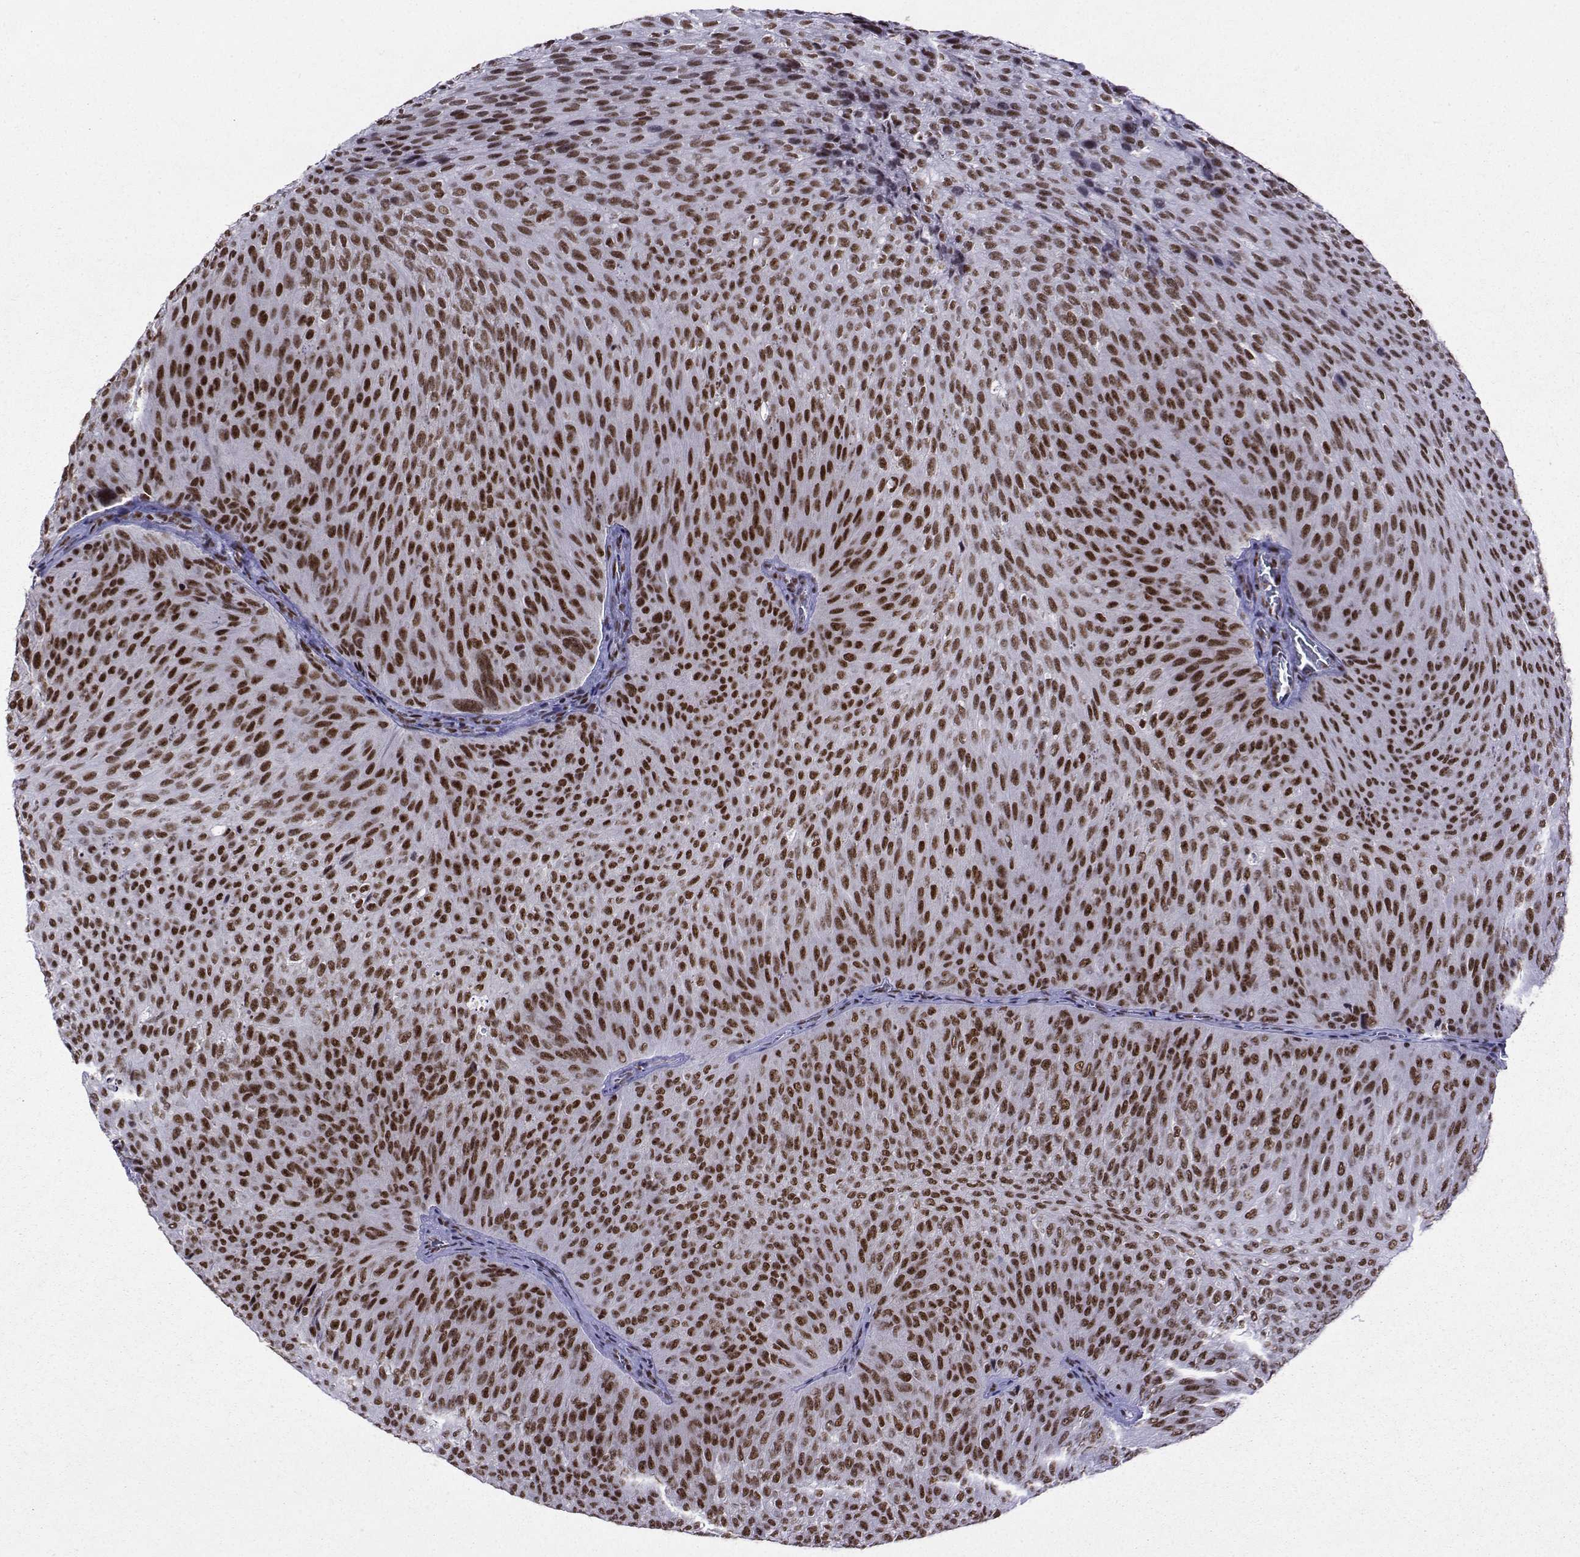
{"staining": {"intensity": "moderate", "quantity": ">75%", "location": "nuclear"}, "tissue": "urothelial cancer", "cell_type": "Tumor cells", "image_type": "cancer", "snomed": [{"axis": "morphology", "description": "Urothelial carcinoma, Low grade"}, {"axis": "topography", "description": "Urinary bladder"}], "caption": "Immunohistochemistry of low-grade urothelial carcinoma reveals medium levels of moderate nuclear positivity in about >75% of tumor cells. (IHC, brightfield microscopy, high magnification).", "gene": "SNRPB2", "patient": {"sex": "male", "age": 78}}